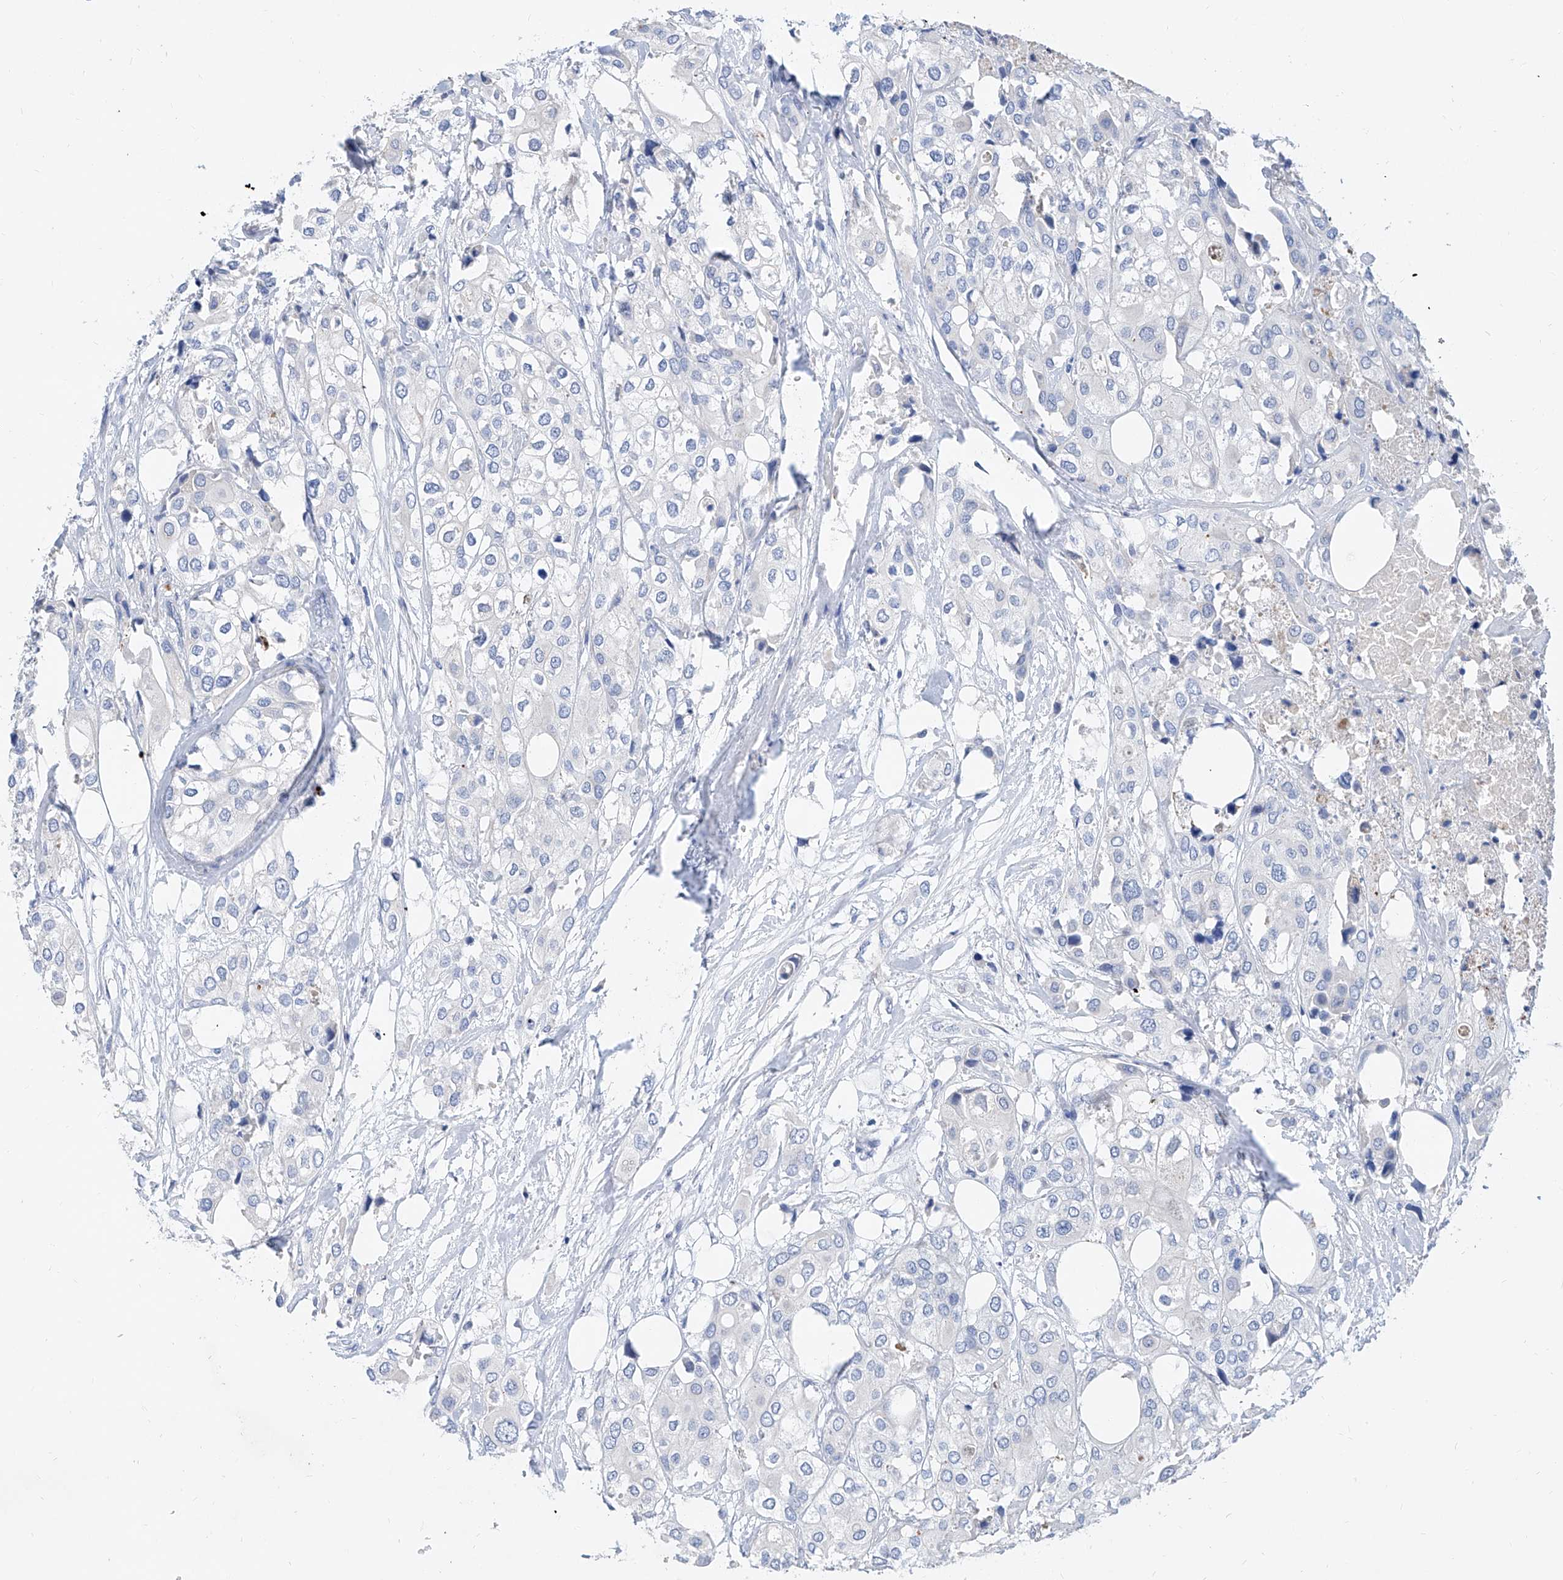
{"staining": {"intensity": "negative", "quantity": "none", "location": "none"}, "tissue": "urothelial cancer", "cell_type": "Tumor cells", "image_type": "cancer", "snomed": [{"axis": "morphology", "description": "Urothelial carcinoma, High grade"}, {"axis": "topography", "description": "Urinary bladder"}], "caption": "IHC histopathology image of neoplastic tissue: human urothelial cancer stained with DAB (3,3'-diaminobenzidine) shows no significant protein positivity in tumor cells.", "gene": "SLC25A29", "patient": {"sex": "male", "age": 64}}